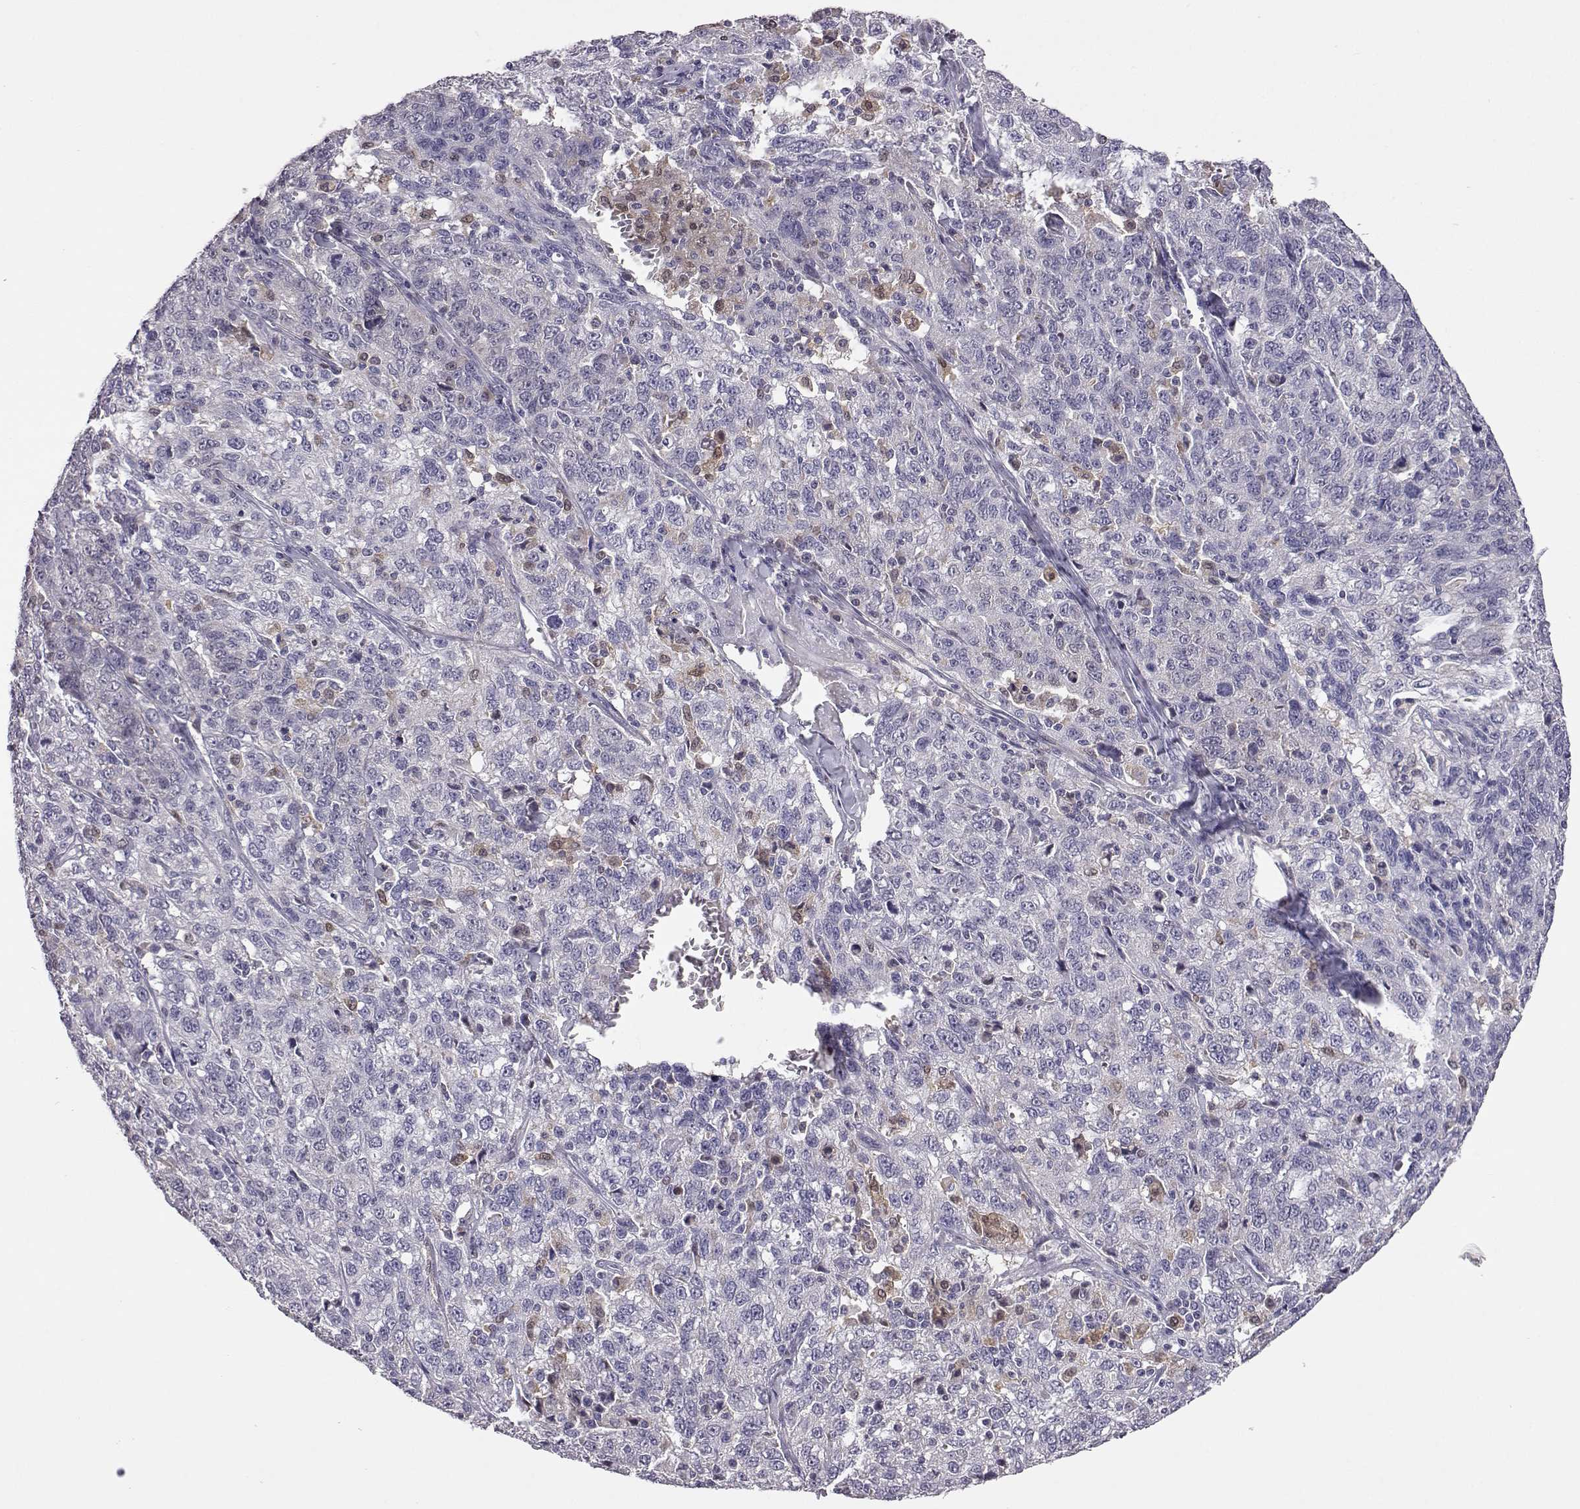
{"staining": {"intensity": "negative", "quantity": "none", "location": "none"}, "tissue": "ovarian cancer", "cell_type": "Tumor cells", "image_type": "cancer", "snomed": [{"axis": "morphology", "description": "Cystadenocarcinoma, serous, NOS"}, {"axis": "topography", "description": "Ovary"}], "caption": "Tumor cells show no significant protein expression in ovarian serous cystadenocarcinoma.", "gene": "AKR1B1", "patient": {"sex": "female", "age": 71}}